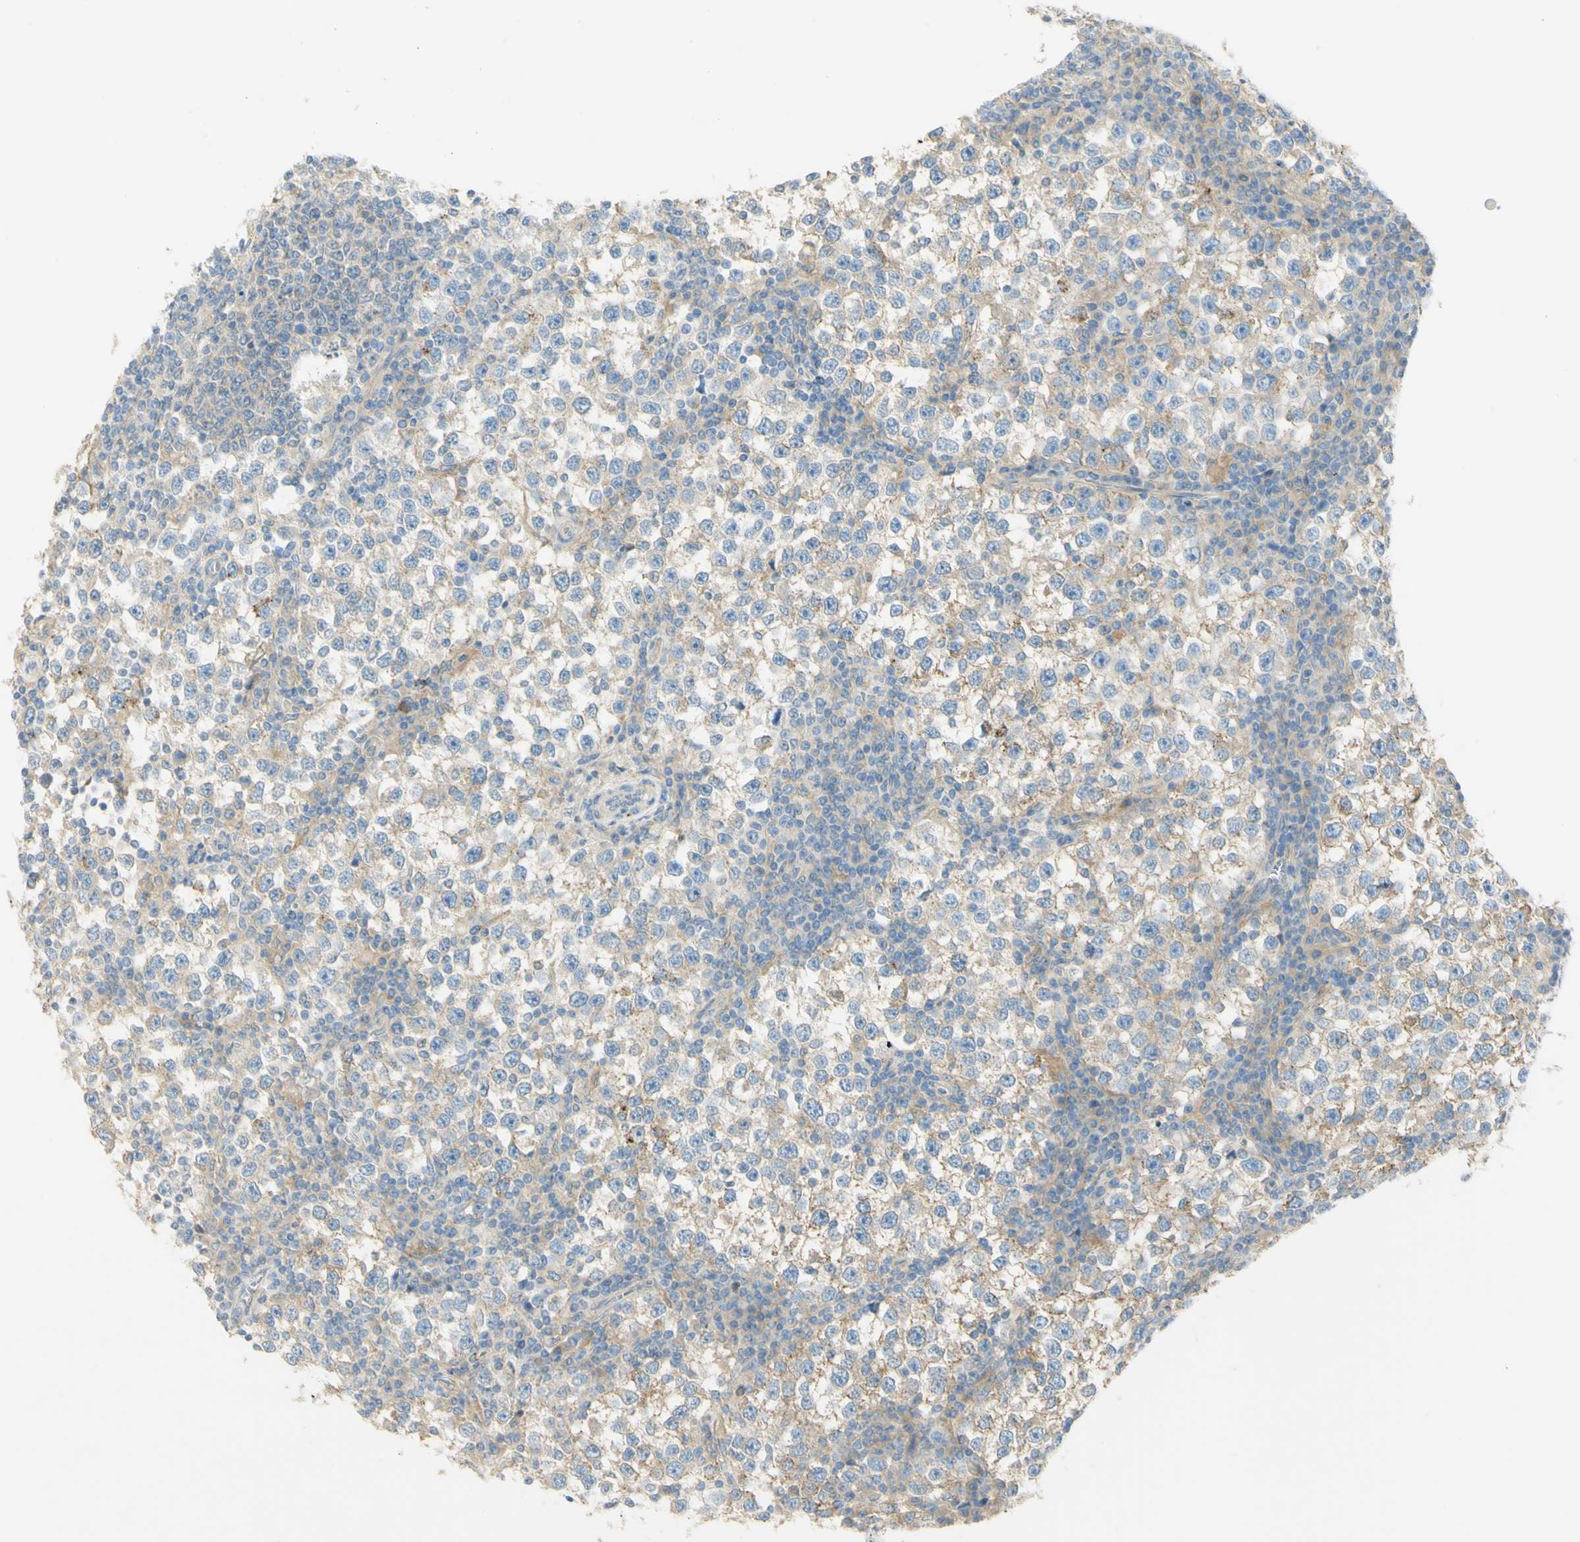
{"staining": {"intensity": "moderate", "quantity": "25%-75%", "location": "cytoplasmic/membranous"}, "tissue": "testis cancer", "cell_type": "Tumor cells", "image_type": "cancer", "snomed": [{"axis": "morphology", "description": "Seminoma, NOS"}, {"axis": "topography", "description": "Testis"}], "caption": "Human testis cancer (seminoma) stained for a protein (brown) demonstrates moderate cytoplasmic/membranous positive staining in approximately 25%-75% of tumor cells.", "gene": "GCNT3", "patient": {"sex": "male", "age": 65}}